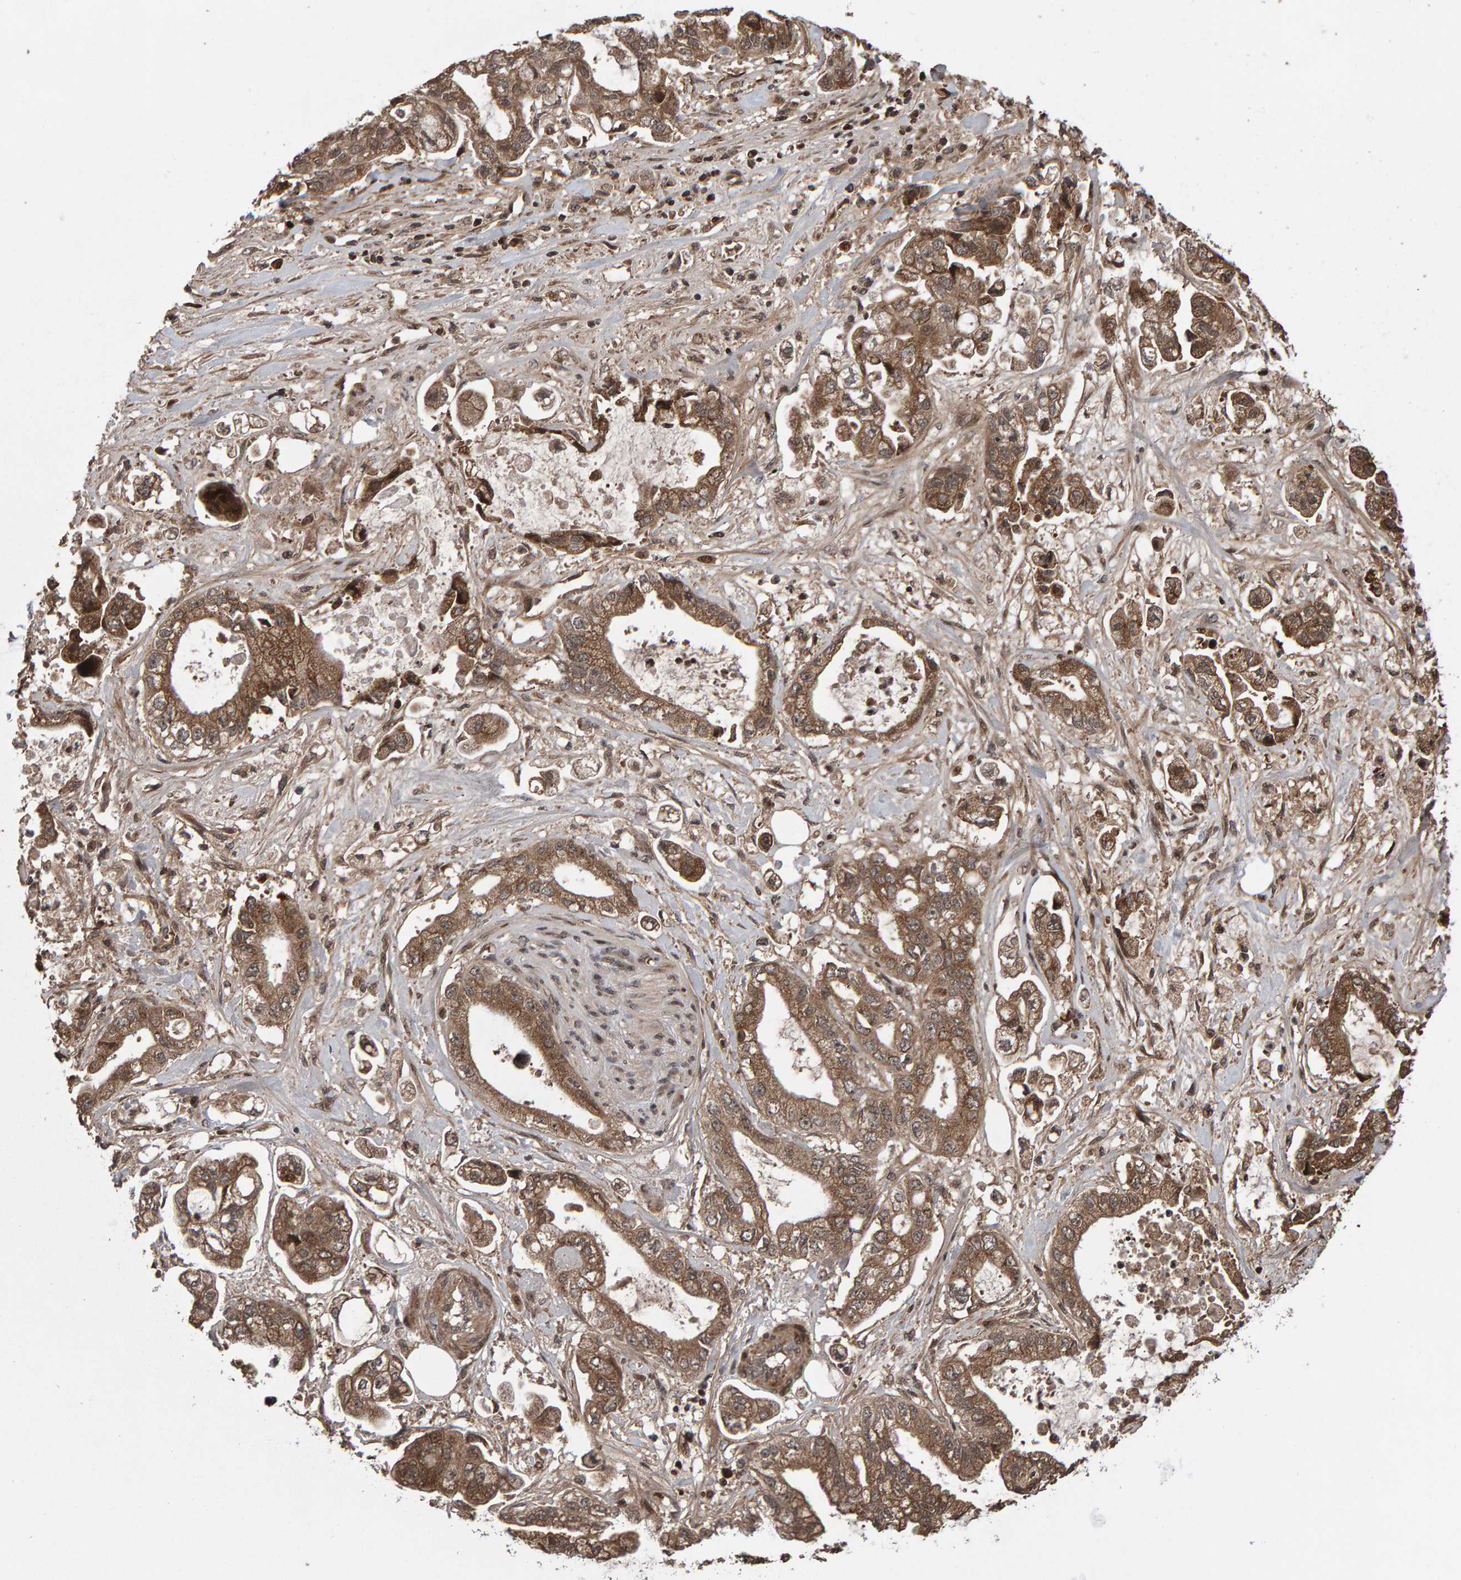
{"staining": {"intensity": "moderate", "quantity": ">75%", "location": "cytoplasmic/membranous"}, "tissue": "stomach cancer", "cell_type": "Tumor cells", "image_type": "cancer", "snomed": [{"axis": "morphology", "description": "Normal tissue, NOS"}, {"axis": "morphology", "description": "Adenocarcinoma, NOS"}, {"axis": "topography", "description": "Stomach"}], "caption": "IHC image of neoplastic tissue: human adenocarcinoma (stomach) stained using immunohistochemistry (IHC) shows medium levels of moderate protein expression localized specifically in the cytoplasmic/membranous of tumor cells, appearing as a cytoplasmic/membranous brown color.", "gene": "PECR", "patient": {"sex": "male", "age": 62}}